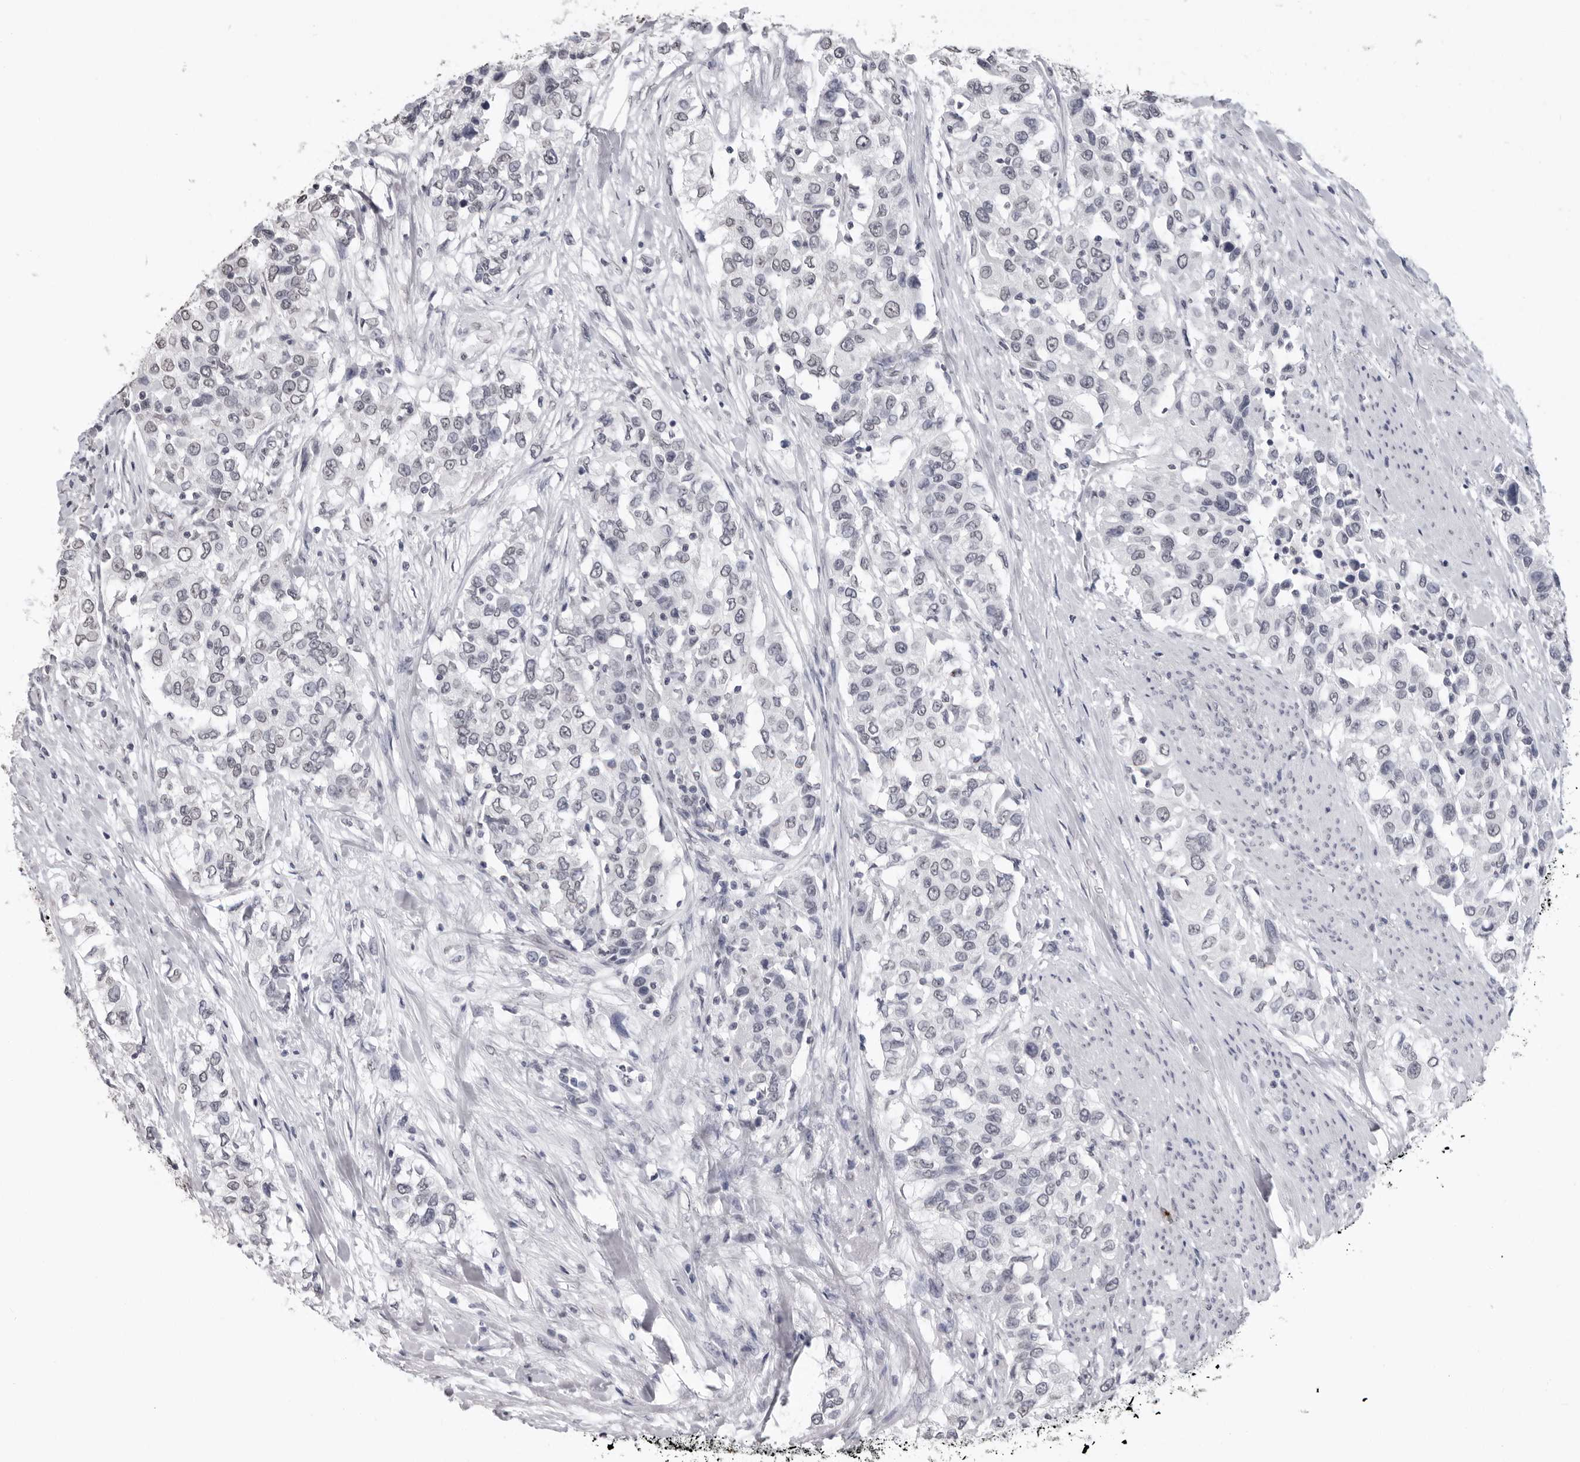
{"staining": {"intensity": "negative", "quantity": "none", "location": "none"}, "tissue": "urothelial cancer", "cell_type": "Tumor cells", "image_type": "cancer", "snomed": [{"axis": "morphology", "description": "Urothelial carcinoma, High grade"}, {"axis": "topography", "description": "Urinary bladder"}], "caption": "Human high-grade urothelial carcinoma stained for a protein using immunohistochemistry displays no positivity in tumor cells.", "gene": "HEPACAM", "patient": {"sex": "female", "age": 80}}